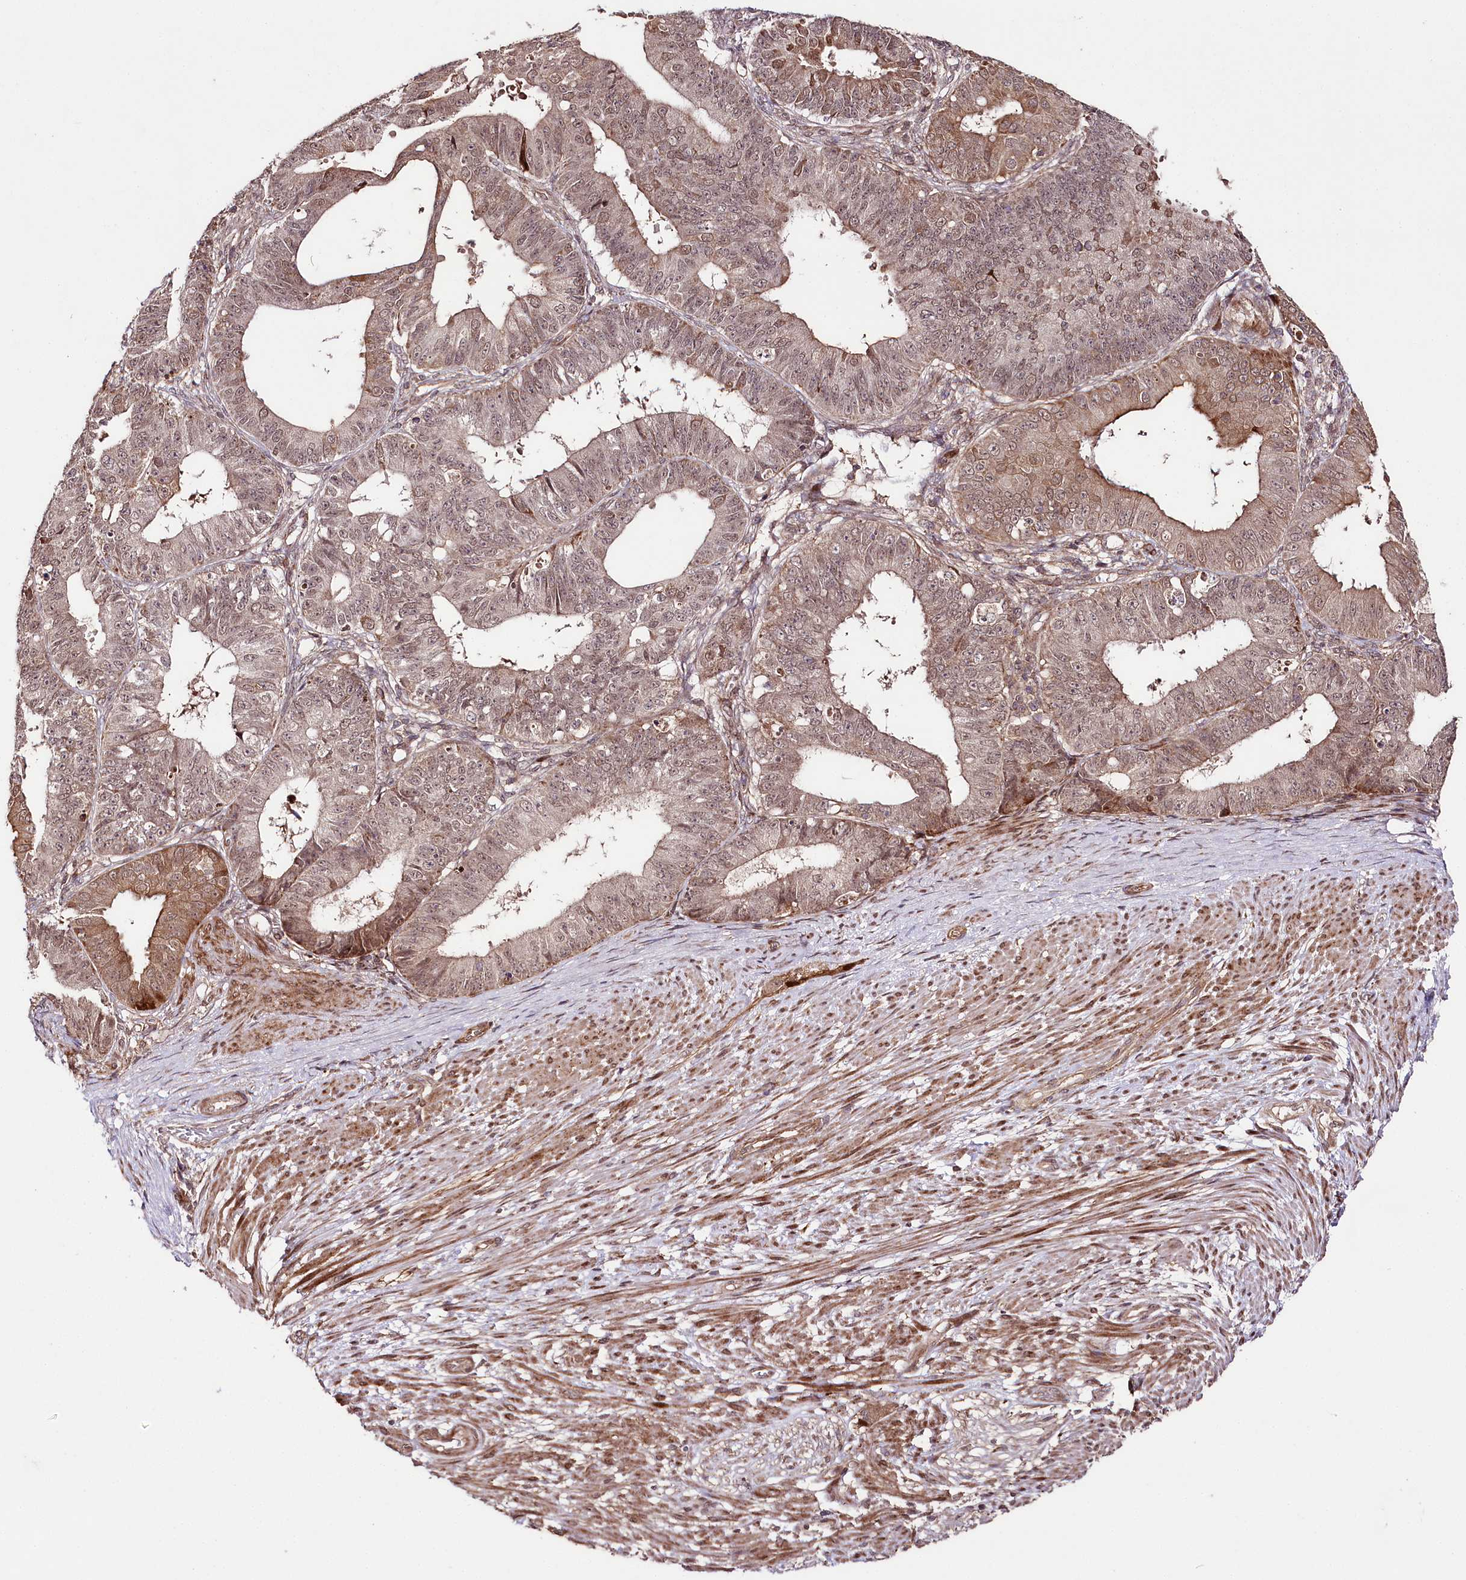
{"staining": {"intensity": "moderate", "quantity": "25%-75%", "location": "cytoplasmic/membranous,nuclear"}, "tissue": "ovarian cancer", "cell_type": "Tumor cells", "image_type": "cancer", "snomed": [{"axis": "morphology", "description": "Carcinoma, endometroid"}, {"axis": "topography", "description": "Appendix"}, {"axis": "topography", "description": "Ovary"}], "caption": "A photomicrograph of human endometroid carcinoma (ovarian) stained for a protein demonstrates moderate cytoplasmic/membranous and nuclear brown staining in tumor cells. Nuclei are stained in blue.", "gene": "PHLDB1", "patient": {"sex": "female", "age": 42}}